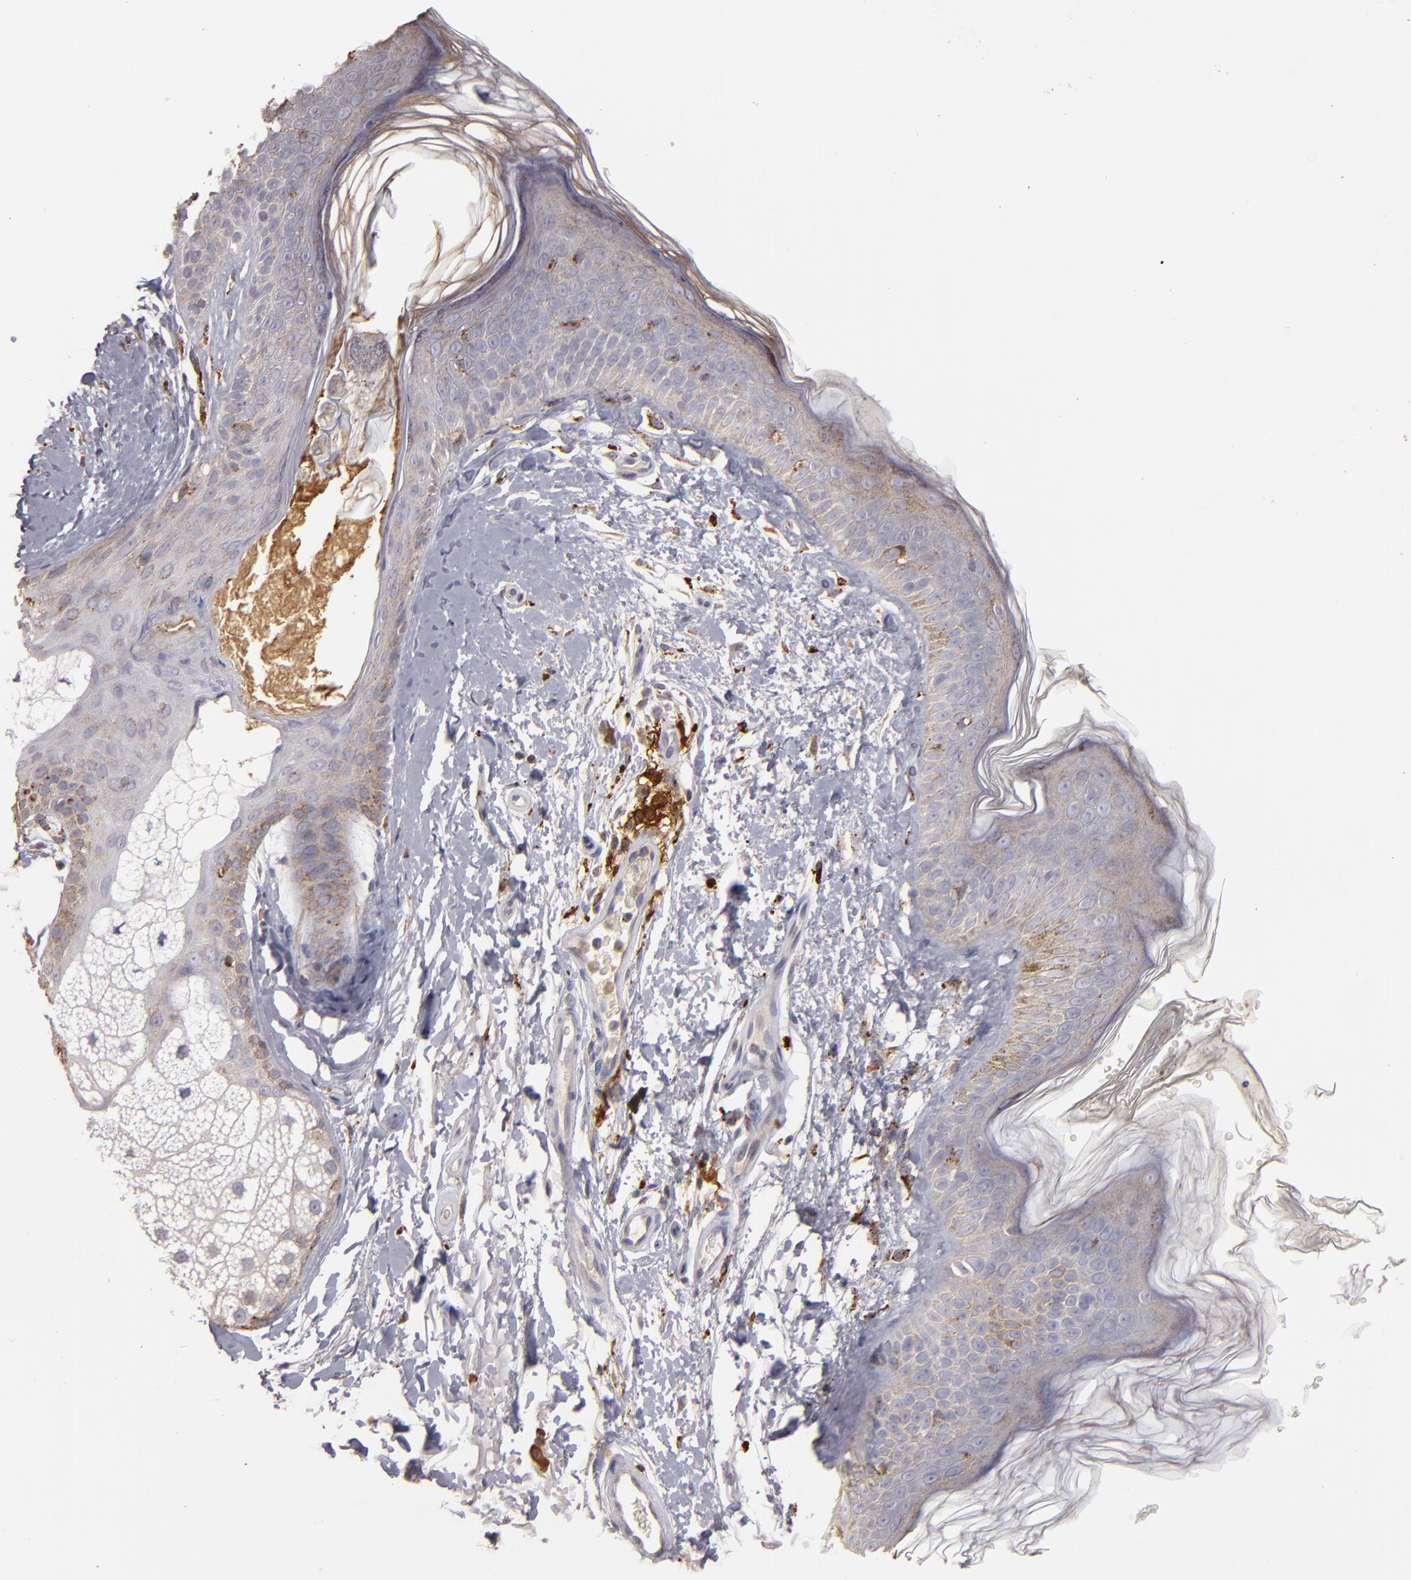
{"staining": {"intensity": "negative", "quantity": "none", "location": "none"}, "tissue": "skin", "cell_type": "Fibroblasts", "image_type": "normal", "snomed": [{"axis": "morphology", "description": "Normal tissue, NOS"}, {"axis": "topography", "description": "Skin"}], "caption": "Immunohistochemistry (IHC) photomicrograph of normal skin: human skin stained with DAB exhibits no significant protein positivity in fibroblasts. (Stains: DAB (3,3'-diaminobenzidine) immunohistochemistry (IHC) with hematoxylin counter stain, Microscopy: brightfield microscopy at high magnification).", "gene": "TRAF1", "patient": {"sex": "male", "age": 63}}